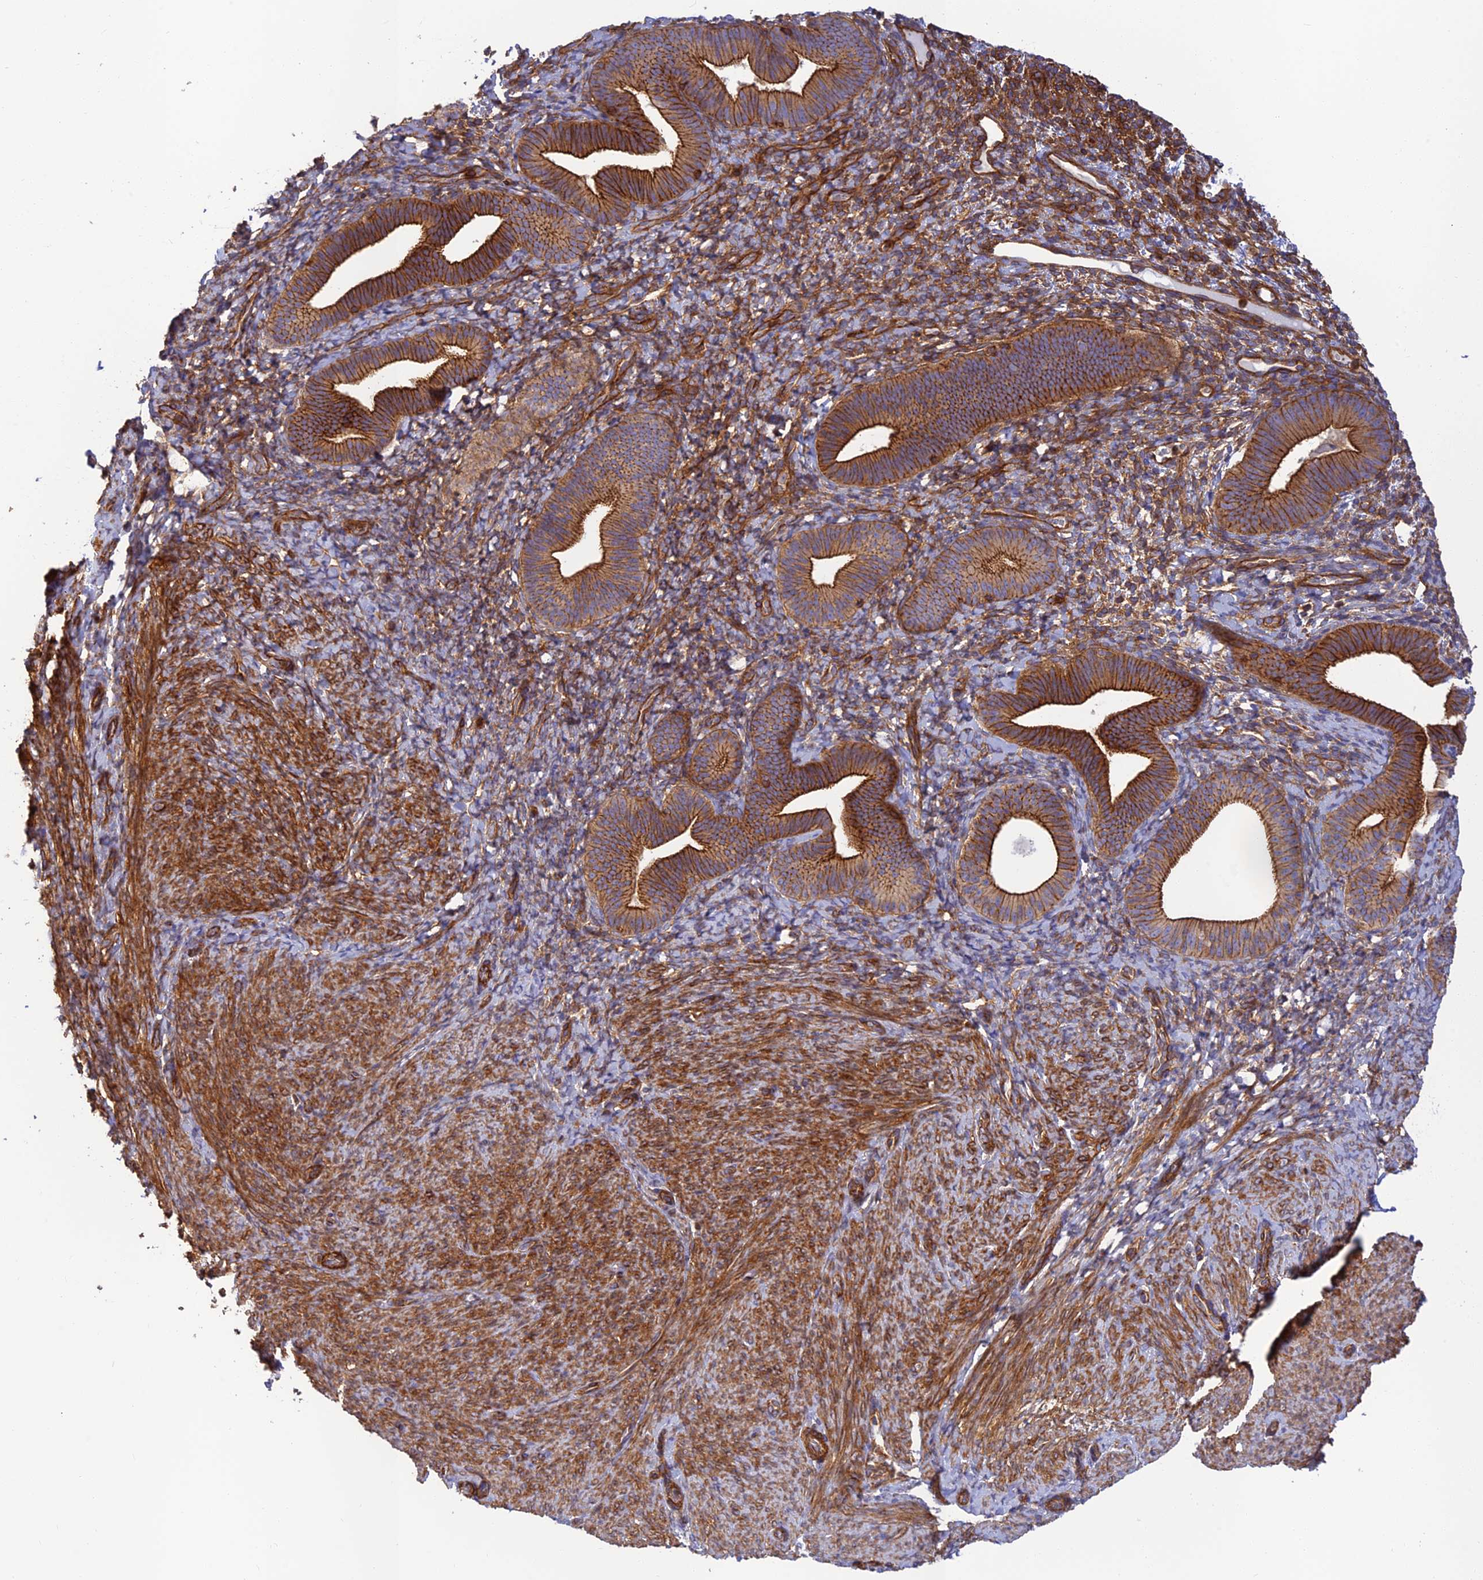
{"staining": {"intensity": "moderate", "quantity": "25%-75%", "location": "cytoplasmic/membranous"}, "tissue": "endometrium", "cell_type": "Cells in endometrial stroma", "image_type": "normal", "snomed": [{"axis": "morphology", "description": "Normal tissue, NOS"}, {"axis": "topography", "description": "Endometrium"}], "caption": "A high-resolution photomicrograph shows immunohistochemistry (IHC) staining of normal endometrium, which demonstrates moderate cytoplasmic/membranous expression in about 25%-75% of cells in endometrial stroma.", "gene": "PPP1R12C", "patient": {"sex": "female", "age": 65}}